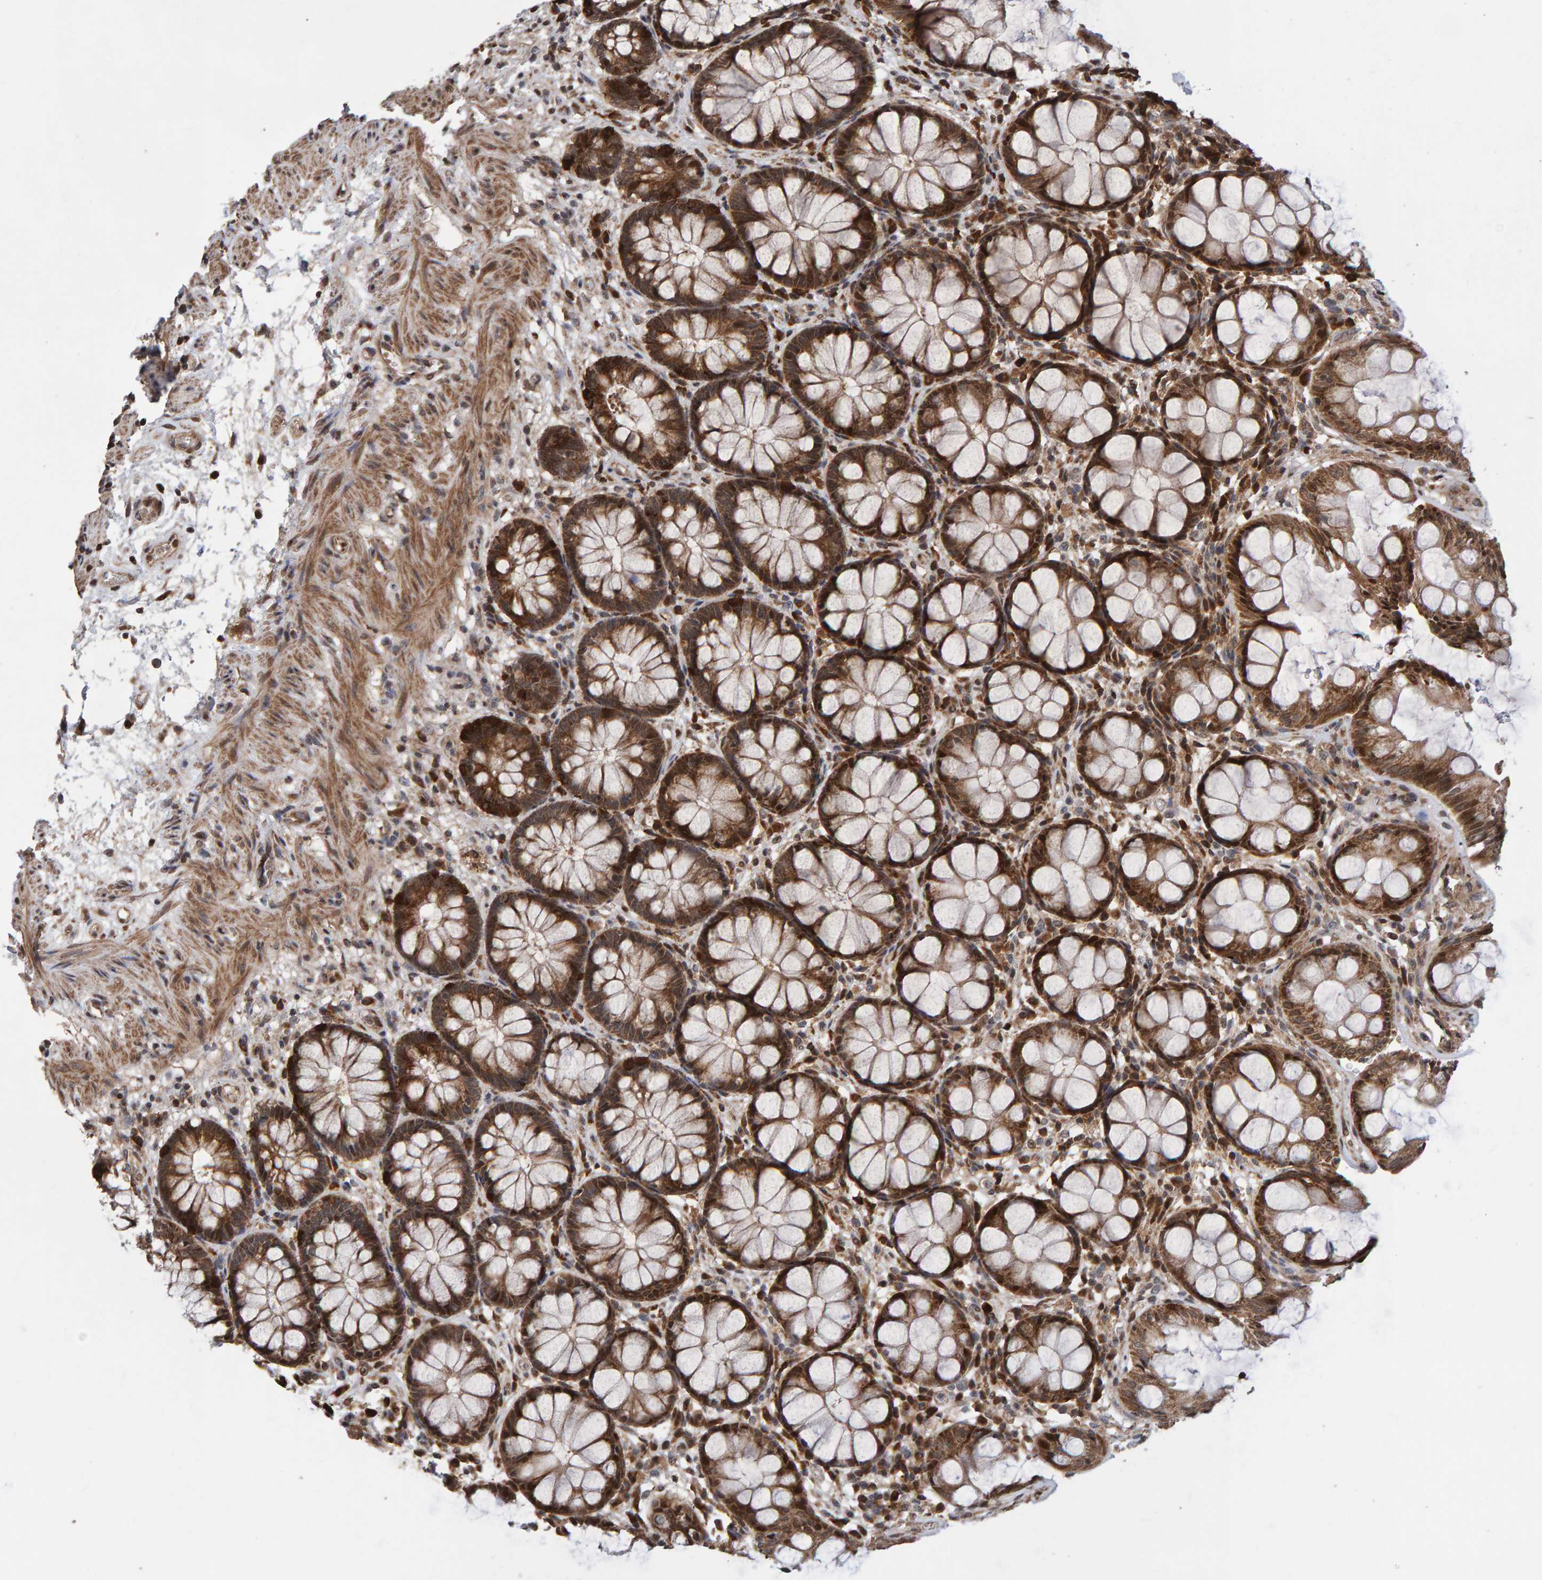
{"staining": {"intensity": "strong", "quantity": ">75%", "location": "cytoplasmic/membranous"}, "tissue": "rectum", "cell_type": "Glandular cells", "image_type": "normal", "snomed": [{"axis": "morphology", "description": "Normal tissue, NOS"}, {"axis": "topography", "description": "Rectum"}], "caption": "Immunohistochemical staining of benign human rectum demonstrates high levels of strong cytoplasmic/membranous expression in approximately >75% of glandular cells.", "gene": "PECR", "patient": {"sex": "male", "age": 64}}